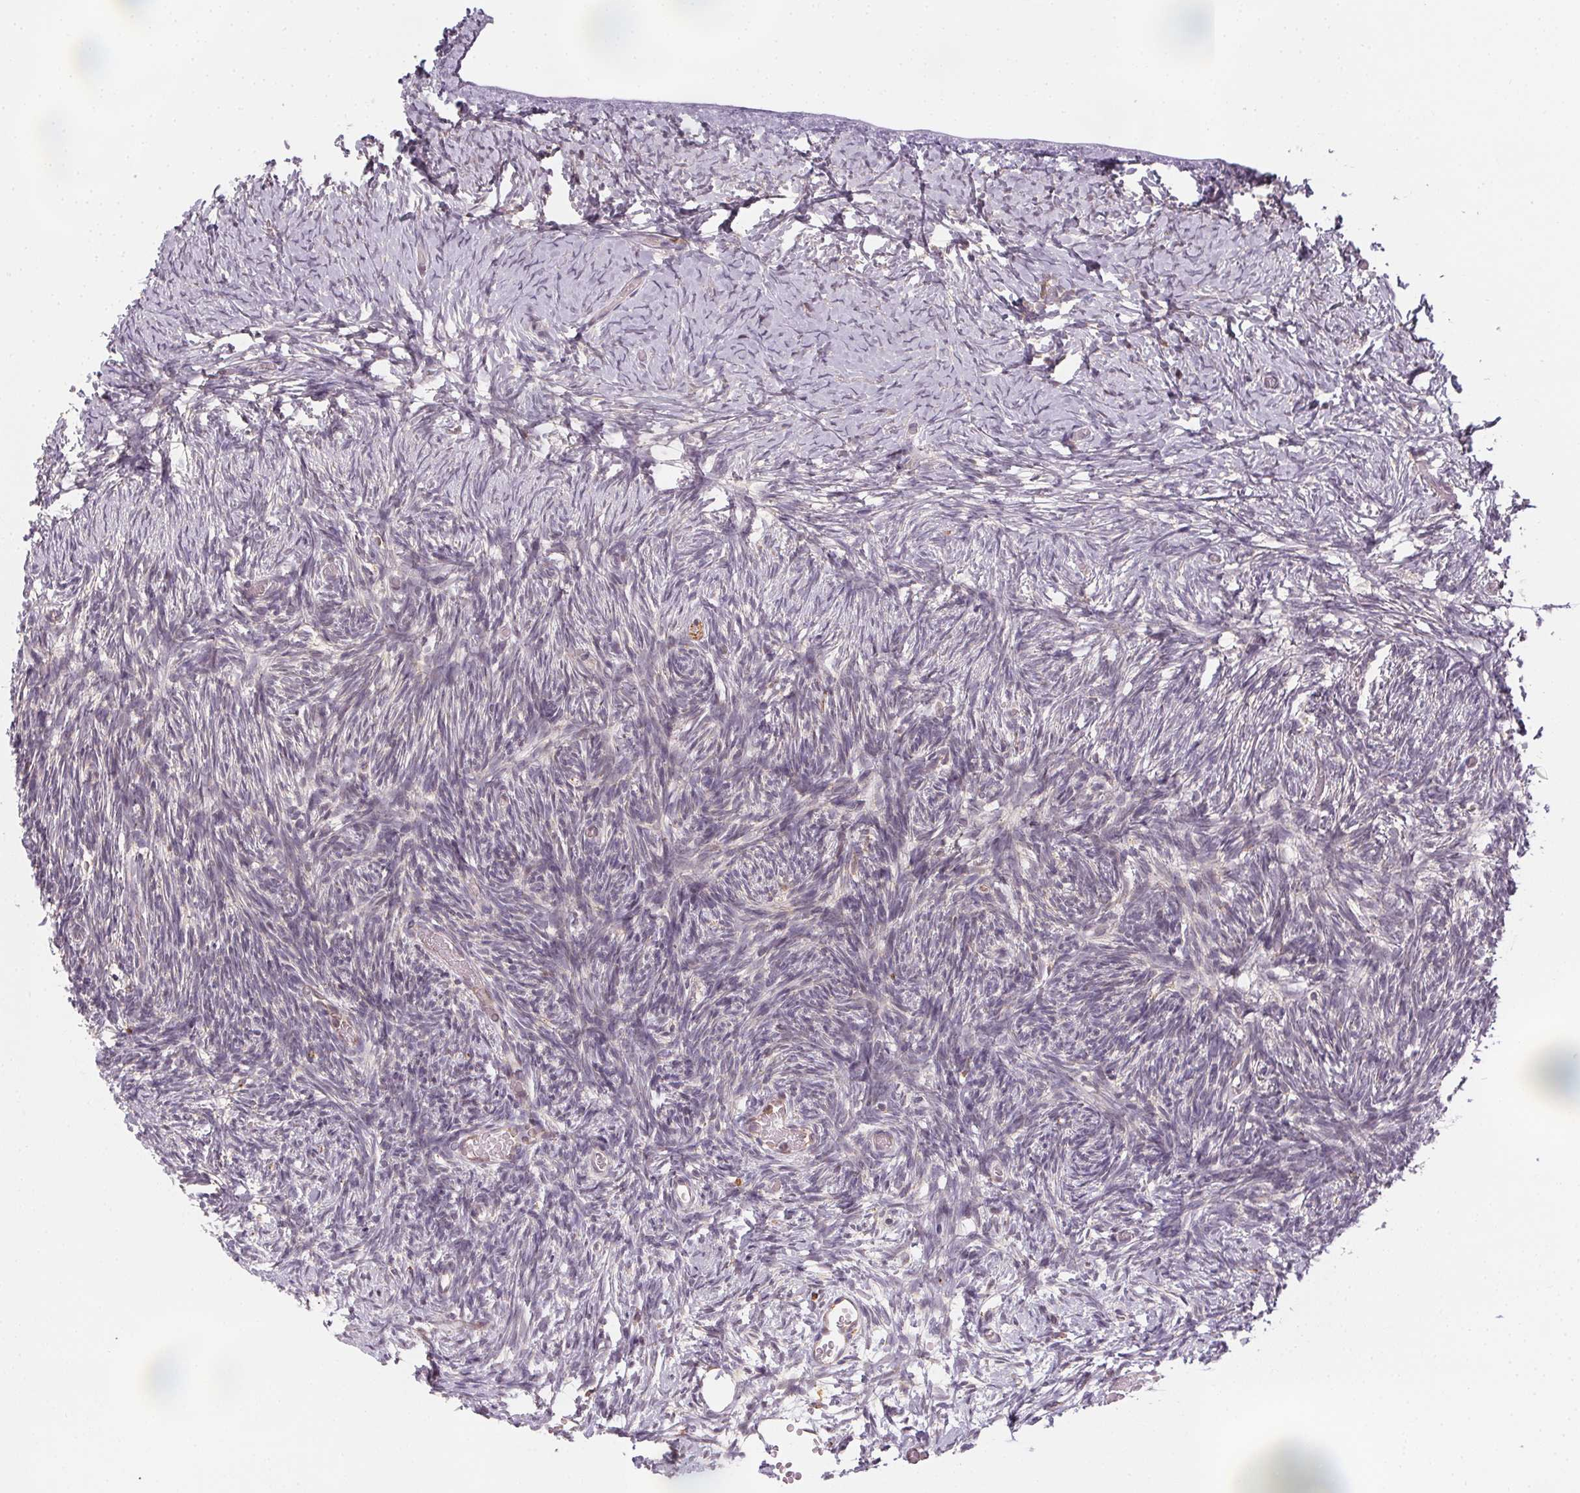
{"staining": {"intensity": "strong", "quantity": "25%-75%", "location": "cytoplasmic/membranous"}, "tissue": "ovary", "cell_type": "Follicle cells", "image_type": "normal", "snomed": [{"axis": "morphology", "description": "Normal tissue, NOS"}, {"axis": "topography", "description": "Ovary"}], "caption": "Protein staining shows strong cytoplasmic/membranous positivity in approximately 25%-75% of follicle cells in benign ovary.", "gene": "NCOA4", "patient": {"sex": "female", "age": 39}}